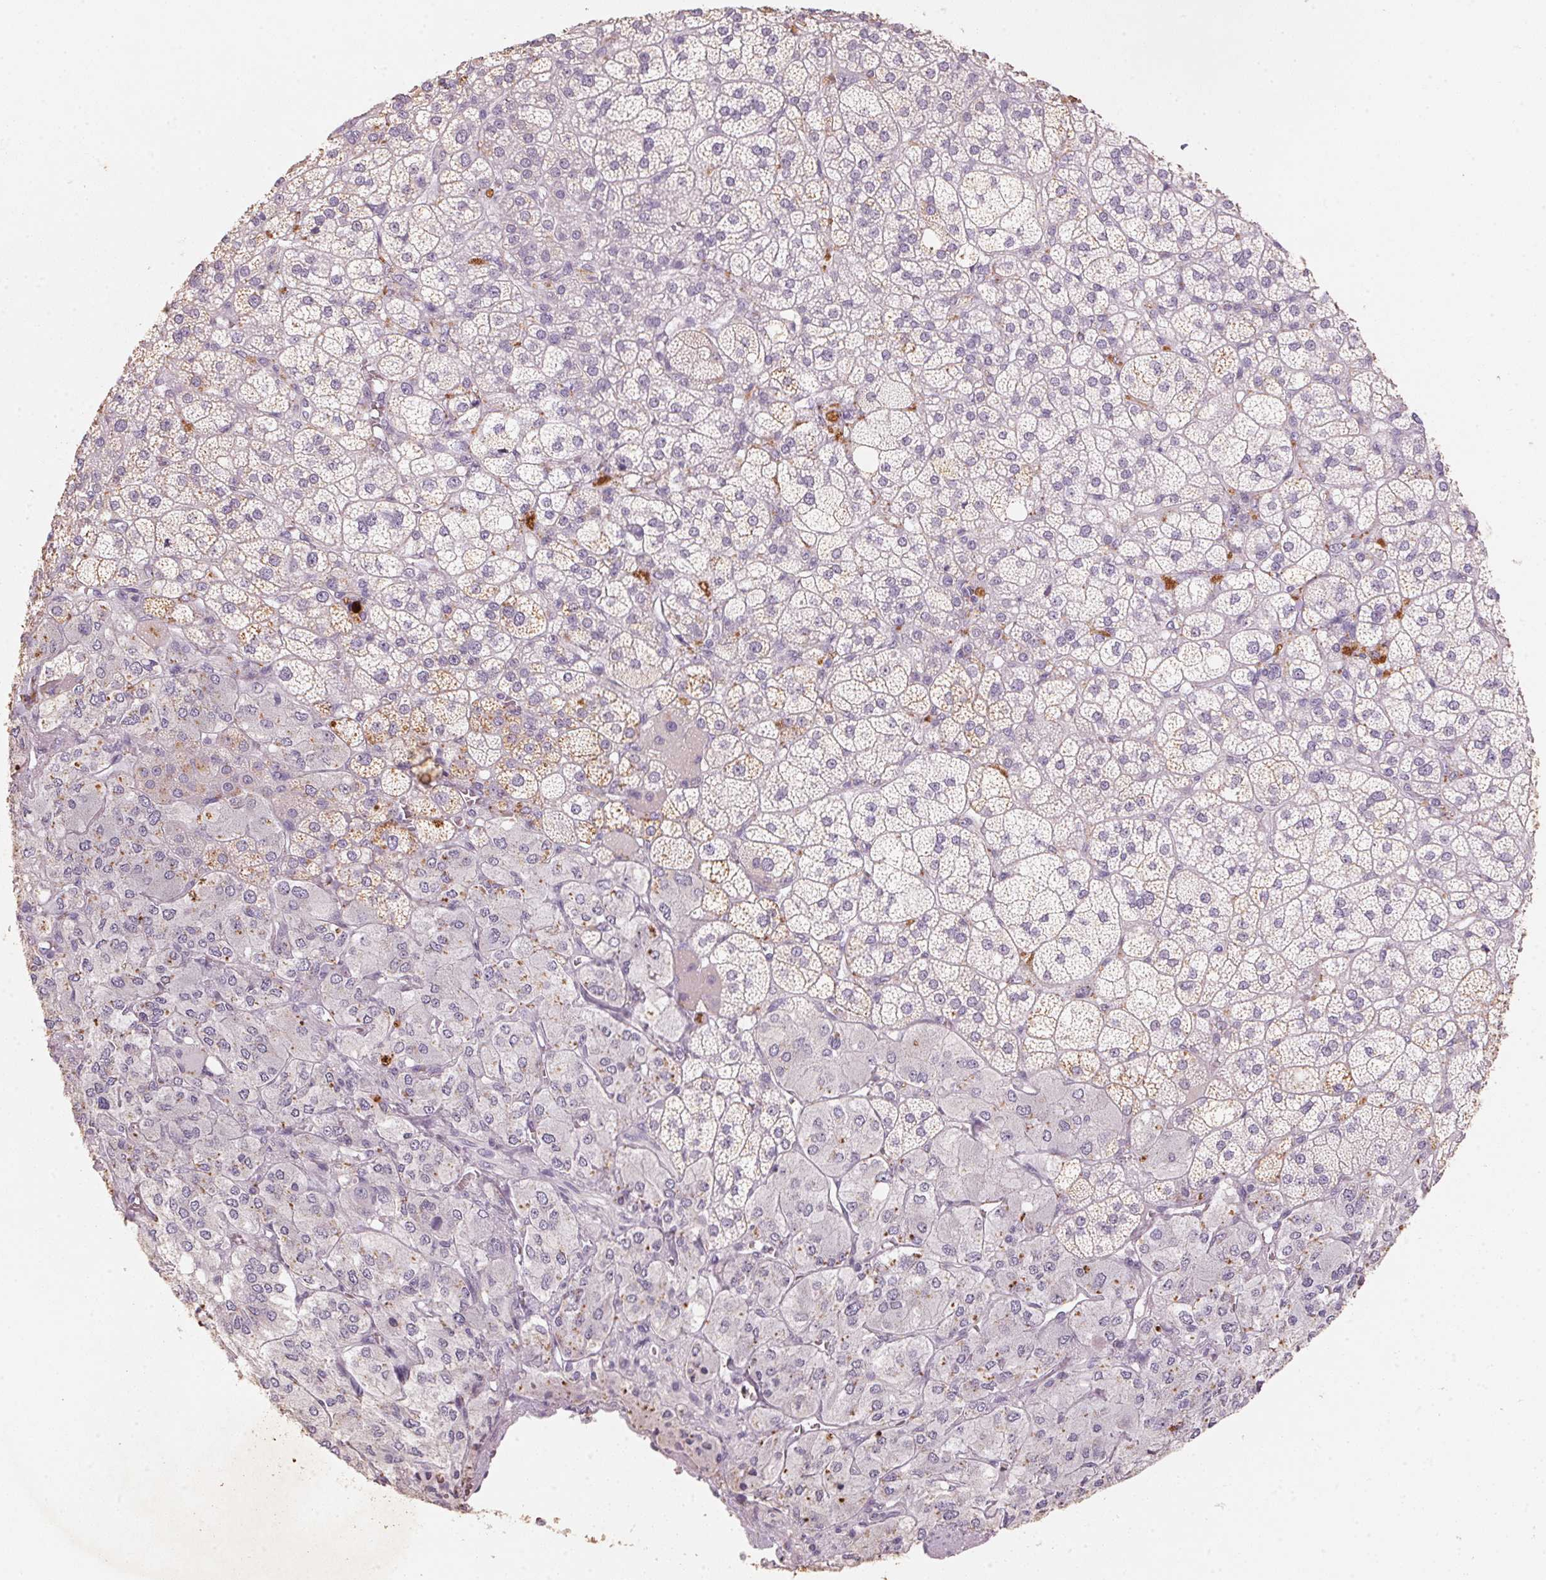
{"staining": {"intensity": "moderate", "quantity": "25%-75%", "location": "cytoplasmic/membranous"}, "tissue": "adrenal gland", "cell_type": "Glandular cells", "image_type": "normal", "snomed": [{"axis": "morphology", "description": "Normal tissue, NOS"}, {"axis": "topography", "description": "Adrenal gland"}], "caption": "Protein analysis of benign adrenal gland reveals moderate cytoplasmic/membranous positivity in approximately 25%-75% of glandular cells. The staining was performed using DAB, with brown indicating positive protein expression. Nuclei are stained blue with hematoxylin.", "gene": "CXCL5", "patient": {"sex": "female", "age": 60}}